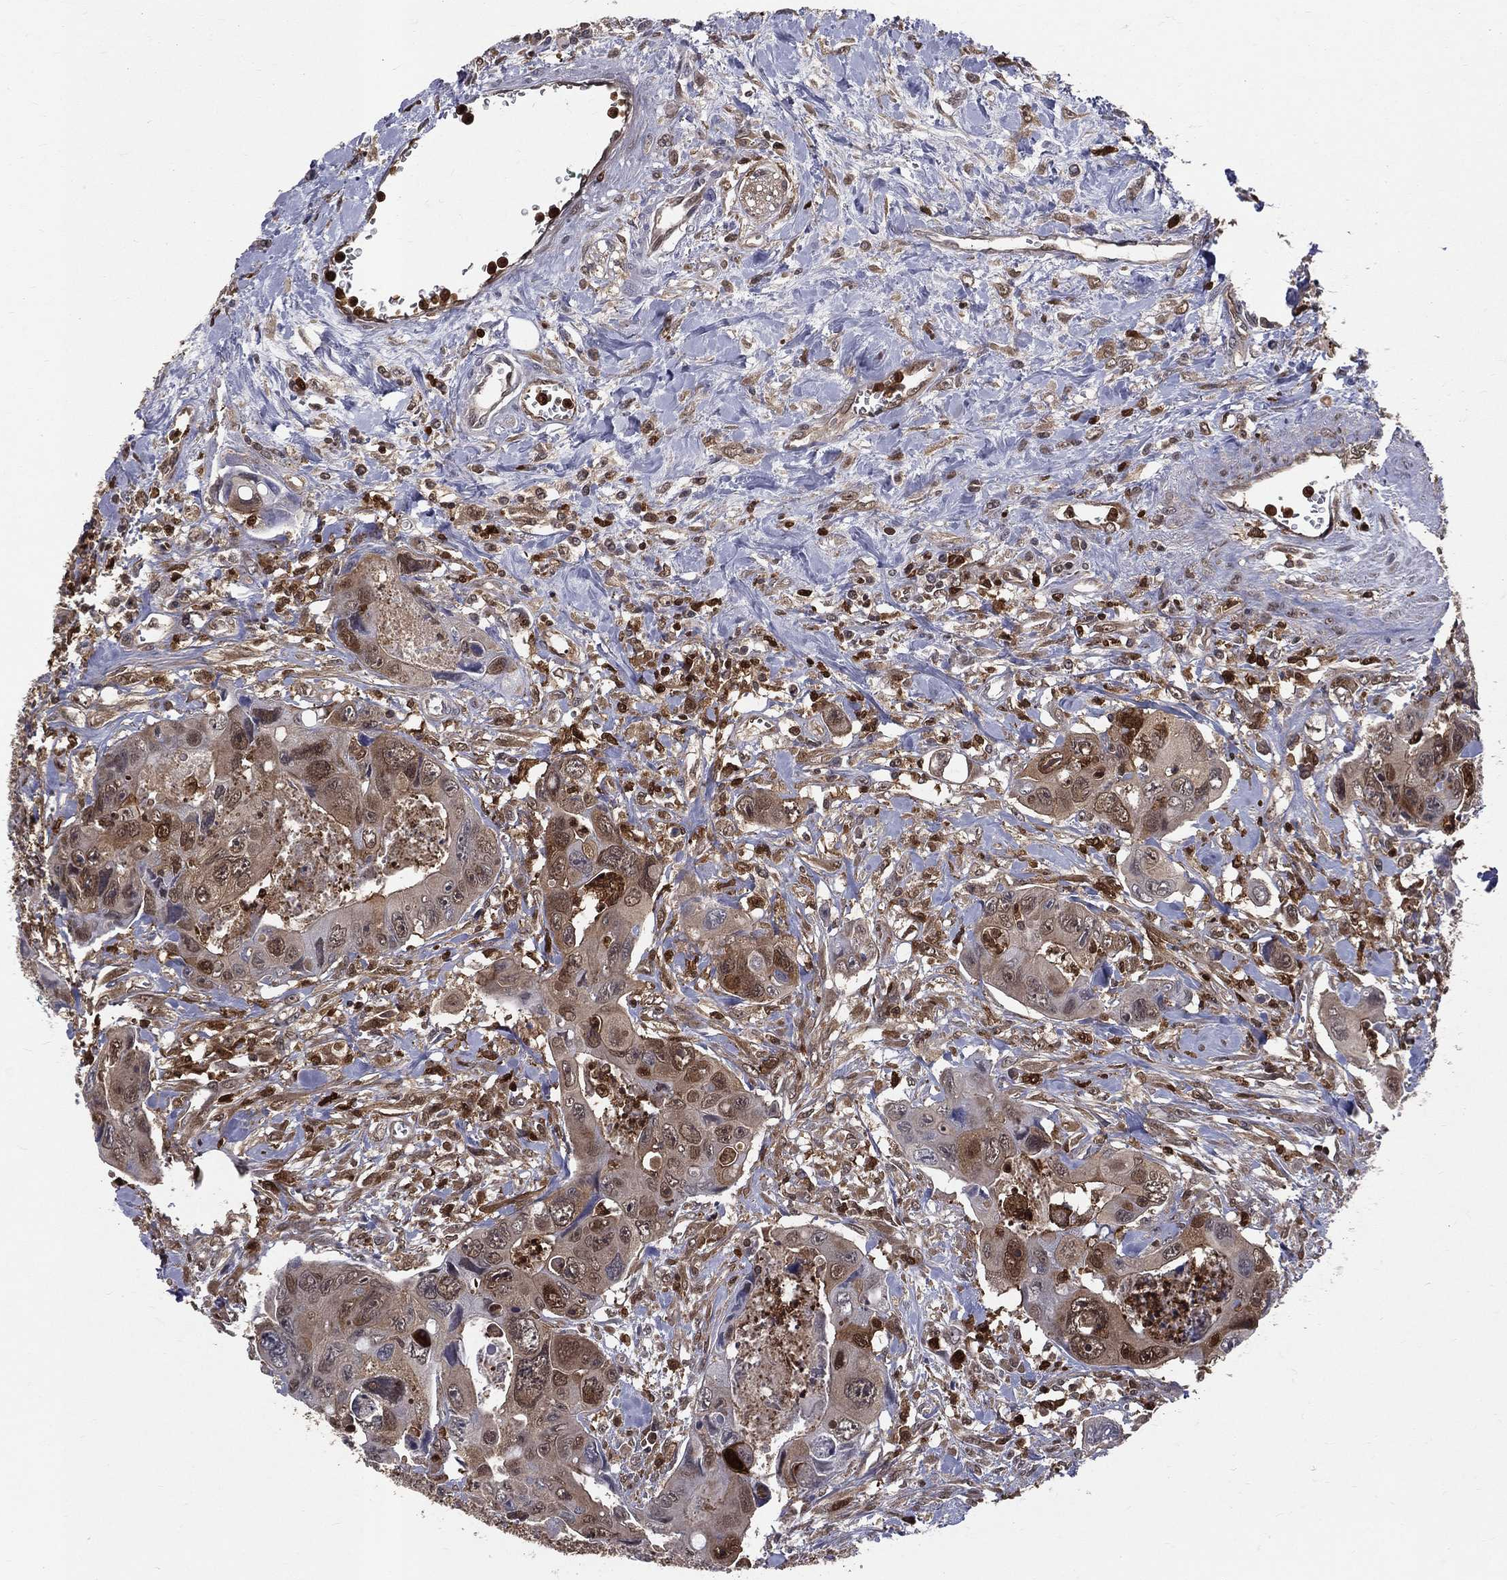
{"staining": {"intensity": "moderate", "quantity": "<25%", "location": "nuclear"}, "tissue": "colorectal cancer", "cell_type": "Tumor cells", "image_type": "cancer", "snomed": [{"axis": "morphology", "description": "Adenocarcinoma, NOS"}, {"axis": "topography", "description": "Rectum"}], "caption": "Immunohistochemistry photomicrograph of neoplastic tissue: human colorectal cancer (adenocarcinoma) stained using IHC exhibits low levels of moderate protein expression localized specifically in the nuclear of tumor cells, appearing as a nuclear brown color.", "gene": "ENO1", "patient": {"sex": "male", "age": 62}}